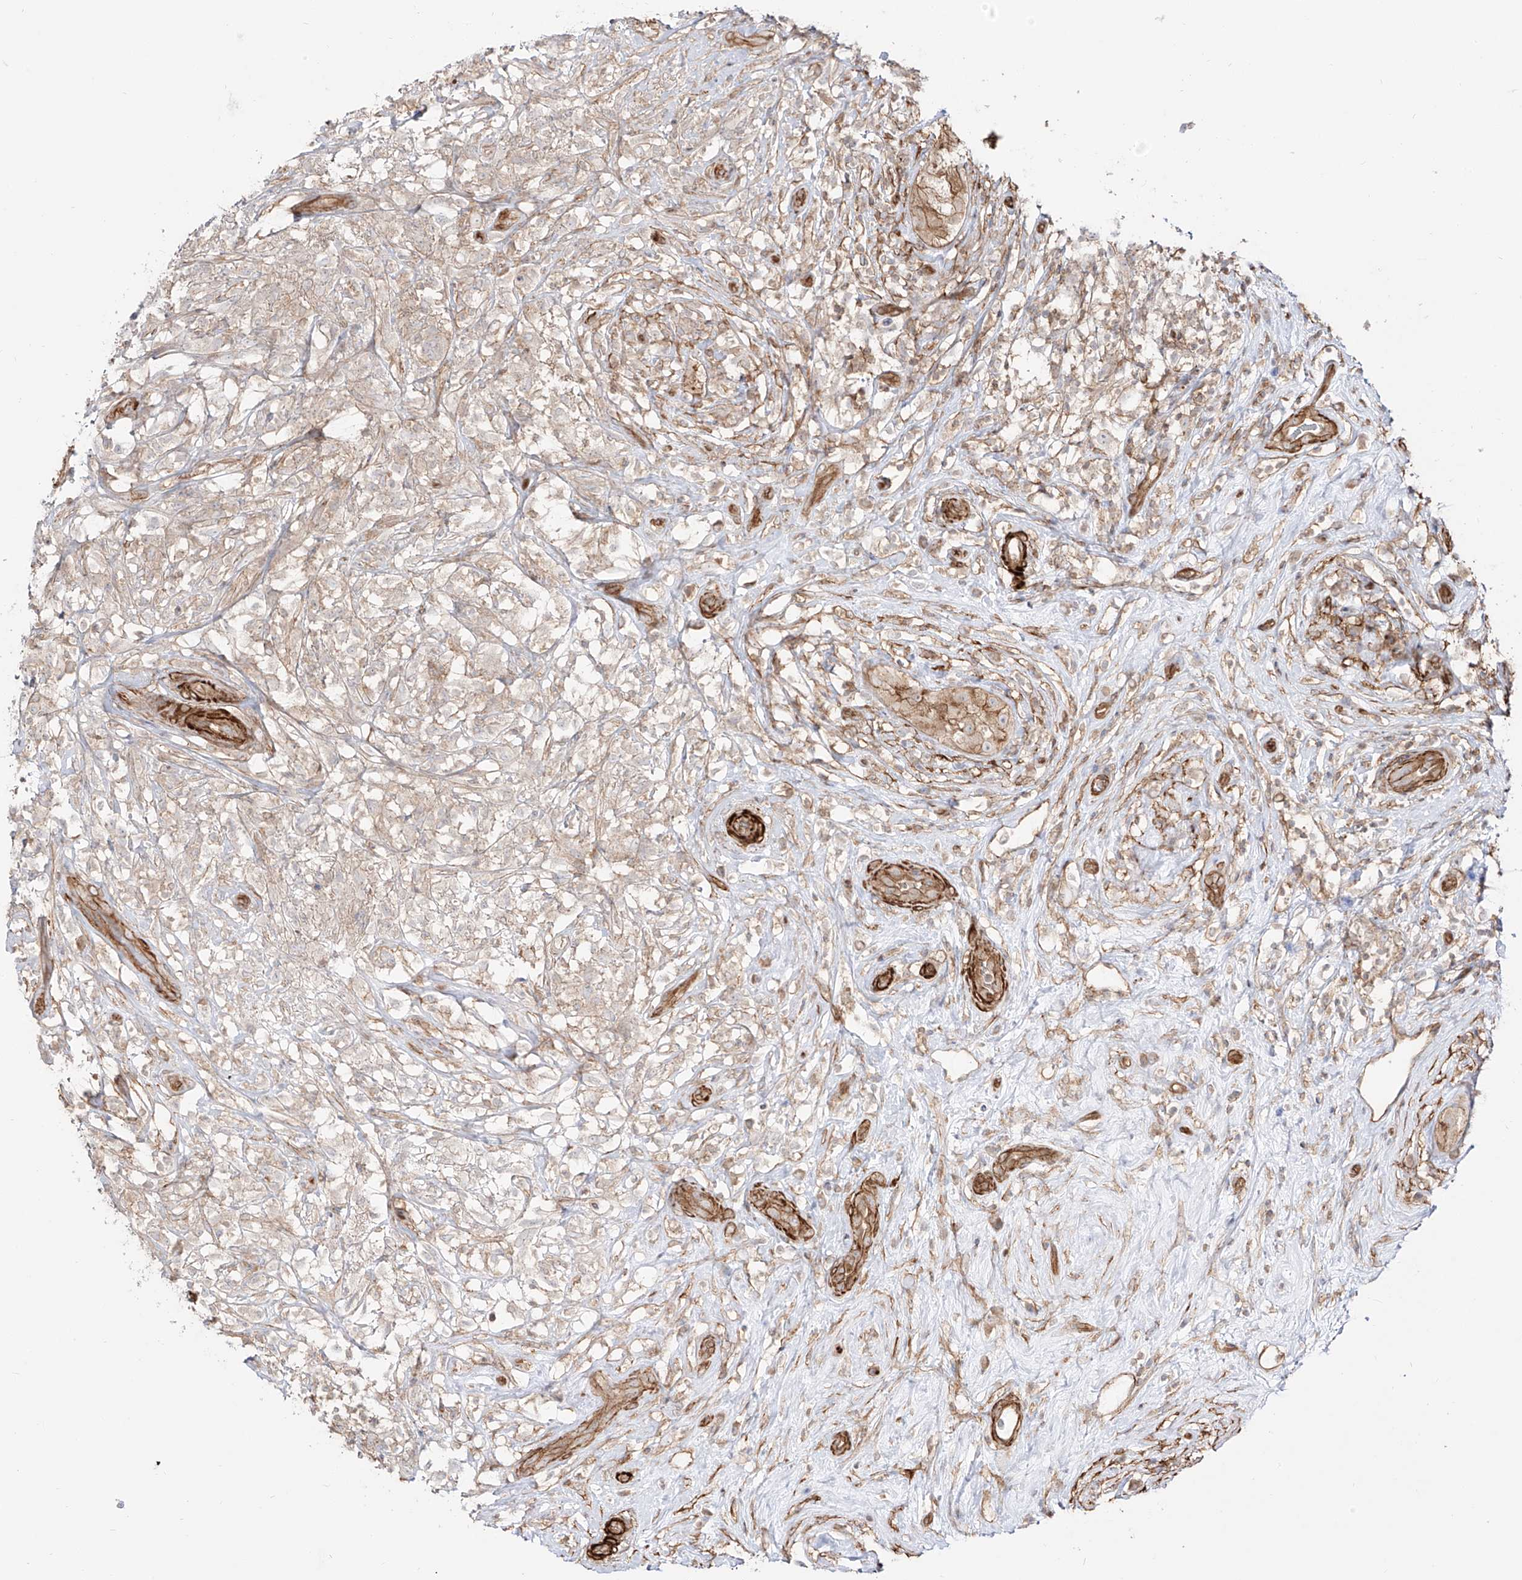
{"staining": {"intensity": "negative", "quantity": "none", "location": "none"}, "tissue": "testis cancer", "cell_type": "Tumor cells", "image_type": "cancer", "snomed": [{"axis": "morphology", "description": "Seminoma, NOS"}, {"axis": "topography", "description": "Testis"}], "caption": "High power microscopy micrograph of an immunohistochemistry (IHC) photomicrograph of testis cancer, revealing no significant expression in tumor cells. (Immunohistochemistry, brightfield microscopy, high magnification).", "gene": "ZNF180", "patient": {"sex": "male", "age": 49}}